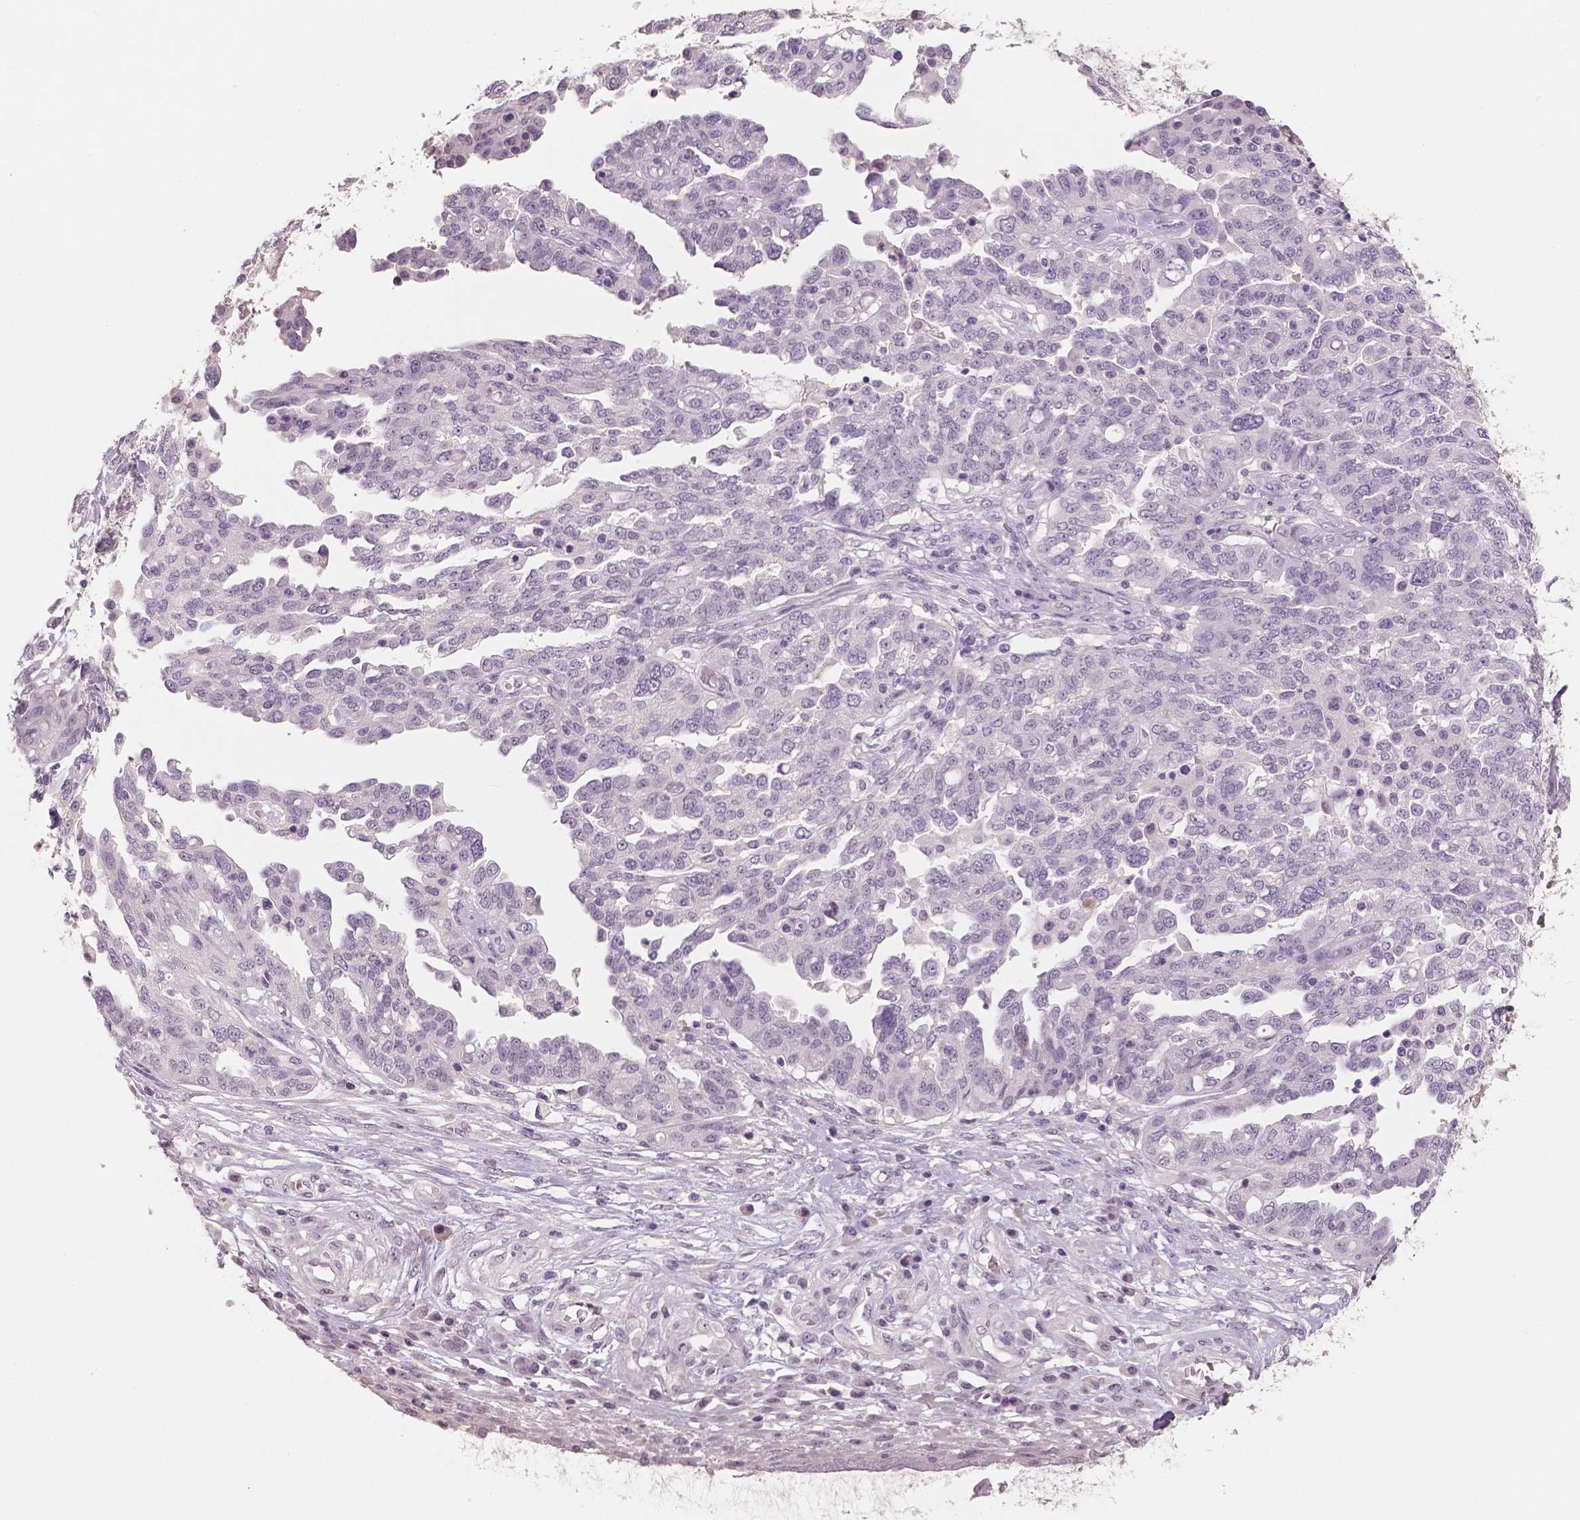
{"staining": {"intensity": "negative", "quantity": "none", "location": "none"}, "tissue": "ovarian cancer", "cell_type": "Tumor cells", "image_type": "cancer", "snomed": [{"axis": "morphology", "description": "Cystadenocarcinoma, serous, NOS"}, {"axis": "topography", "description": "Ovary"}], "caption": "Immunohistochemistry (IHC) of human ovarian cancer displays no expression in tumor cells. The staining was performed using DAB (3,3'-diaminobenzidine) to visualize the protein expression in brown, while the nuclei were stained in blue with hematoxylin (Magnification: 20x).", "gene": "NECAB1", "patient": {"sex": "female", "age": 67}}